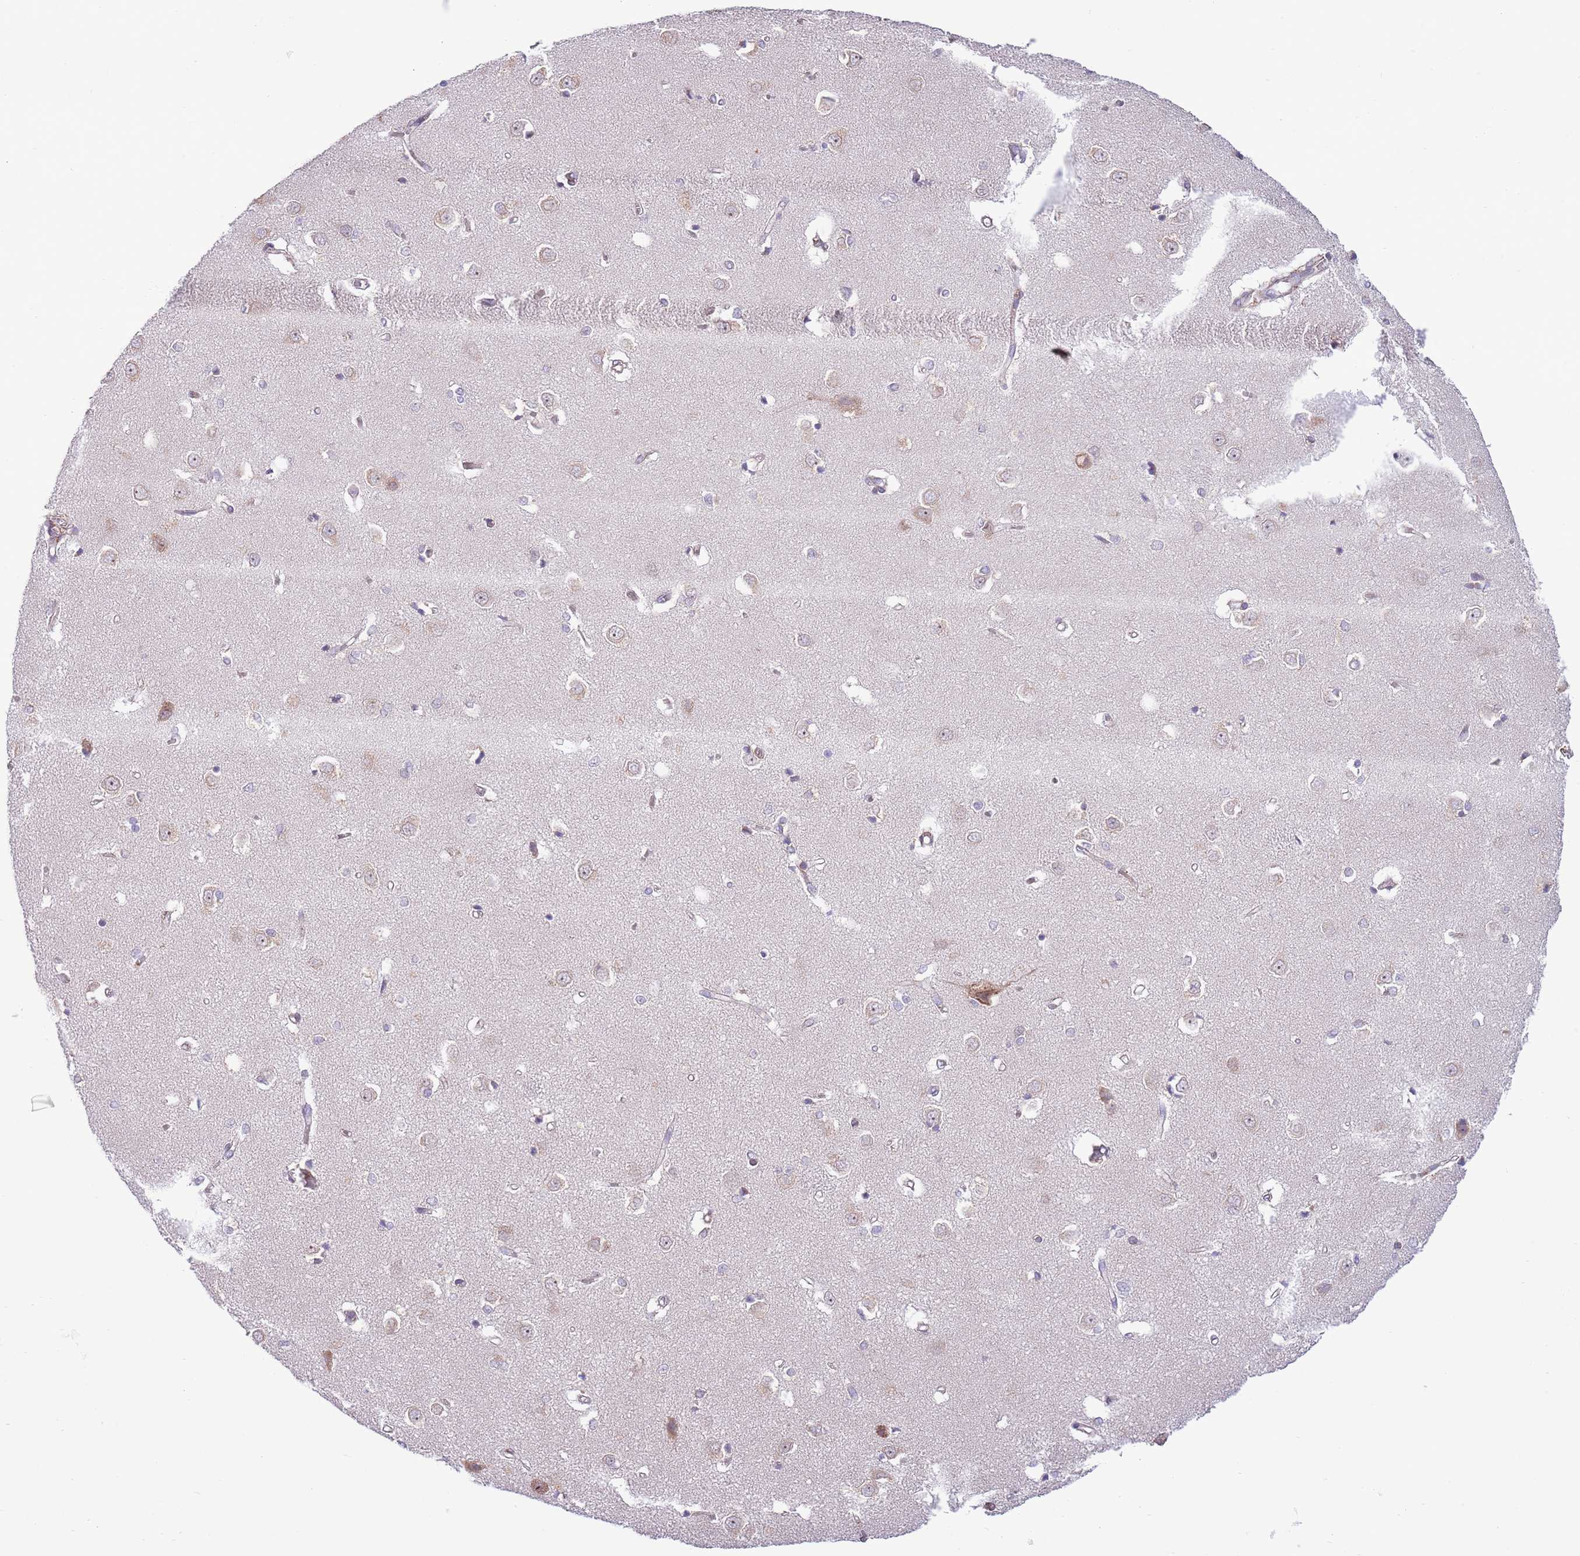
{"staining": {"intensity": "negative", "quantity": "none", "location": "none"}, "tissue": "caudate", "cell_type": "Glial cells", "image_type": "normal", "snomed": [{"axis": "morphology", "description": "Normal tissue, NOS"}, {"axis": "topography", "description": "Lateral ventricle wall"}], "caption": "Immunohistochemical staining of normal human caudate exhibits no significant expression in glial cells.", "gene": "DAND5", "patient": {"sex": "male", "age": 37}}